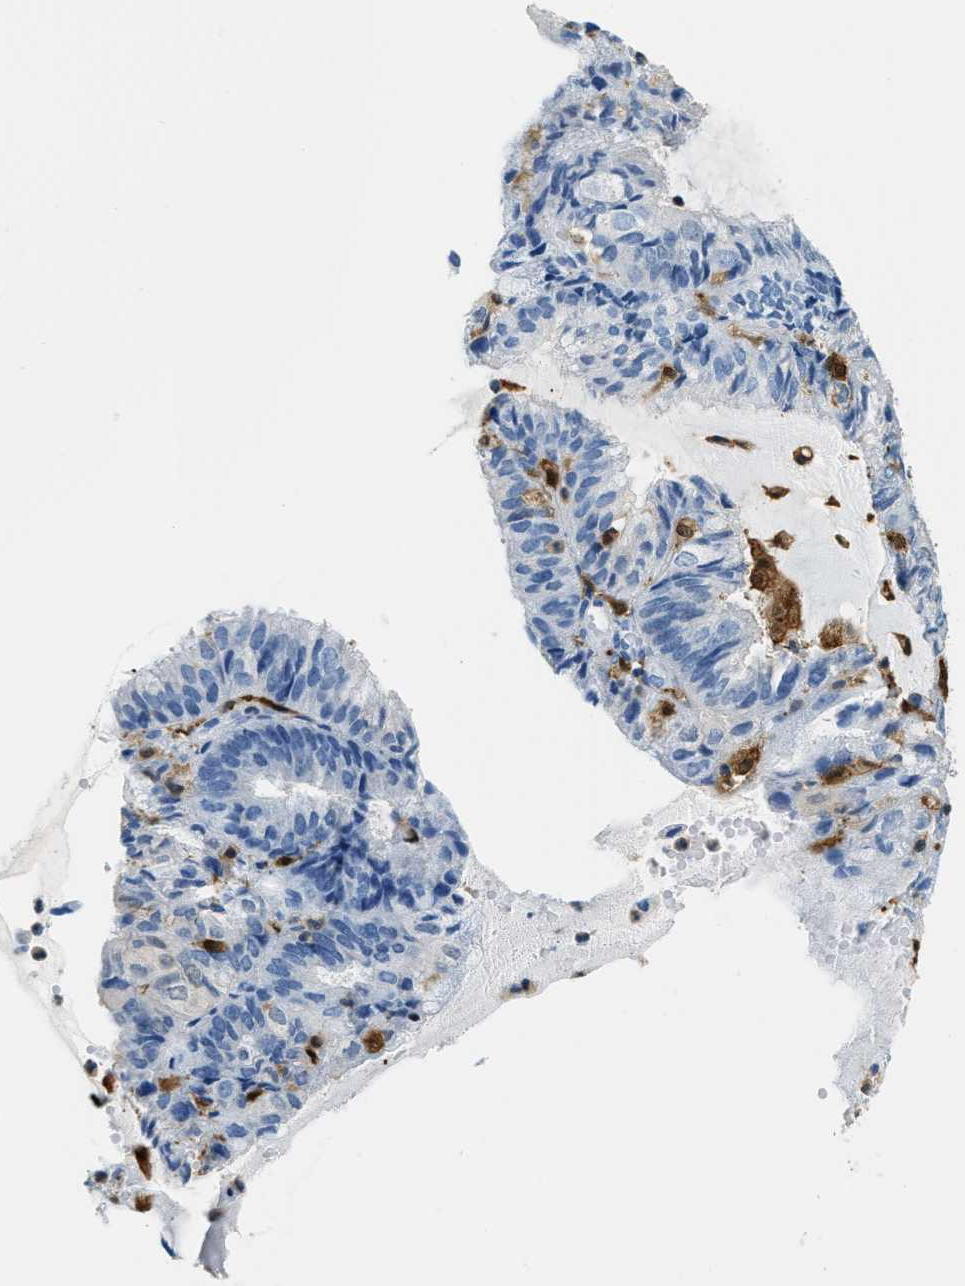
{"staining": {"intensity": "weak", "quantity": "<25%", "location": "cytoplasmic/membranous"}, "tissue": "endometrial cancer", "cell_type": "Tumor cells", "image_type": "cancer", "snomed": [{"axis": "morphology", "description": "Adenocarcinoma, NOS"}, {"axis": "topography", "description": "Endometrium"}], "caption": "Adenocarcinoma (endometrial) was stained to show a protein in brown. There is no significant positivity in tumor cells.", "gene": "CAPG", "patient": {"sex": "female", "age": 81}}